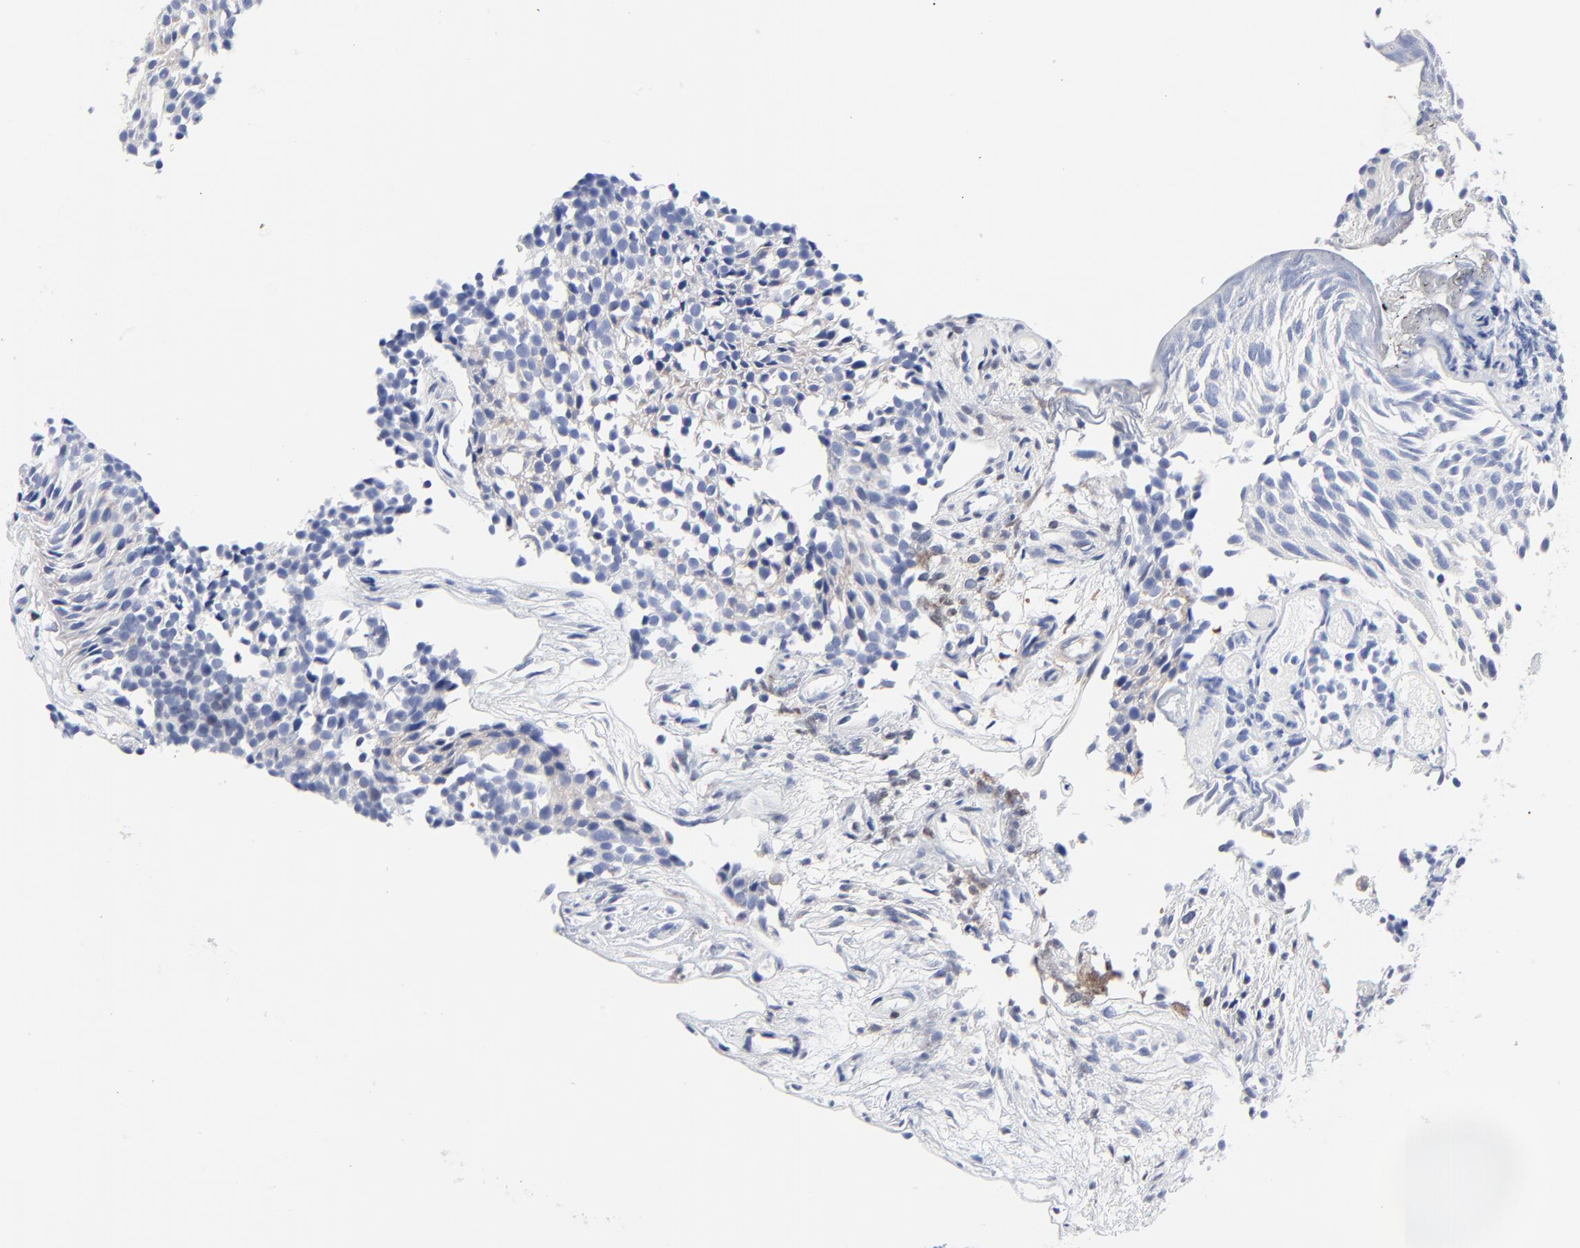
{"staining": {"intensity": "negative", "quantity": "none", "location": "none"}, "tissue": "urothelial cancer", "cell_type": "Tumor cells", "image_type": "cancer", "snomed": [{"axis": "morphology", "description": "Urothelial carcinoma, Low grade"}, {"axis": "topography", "description": "Urinary bladder"}], "caption": "Human urothelial carcinoma (low-grade) stained for a protein using immunohistochemistry (IHC) displays no expression in tumor cells.", "gene": "STAT2", "patient": {"sex": "male", "age": 85}}